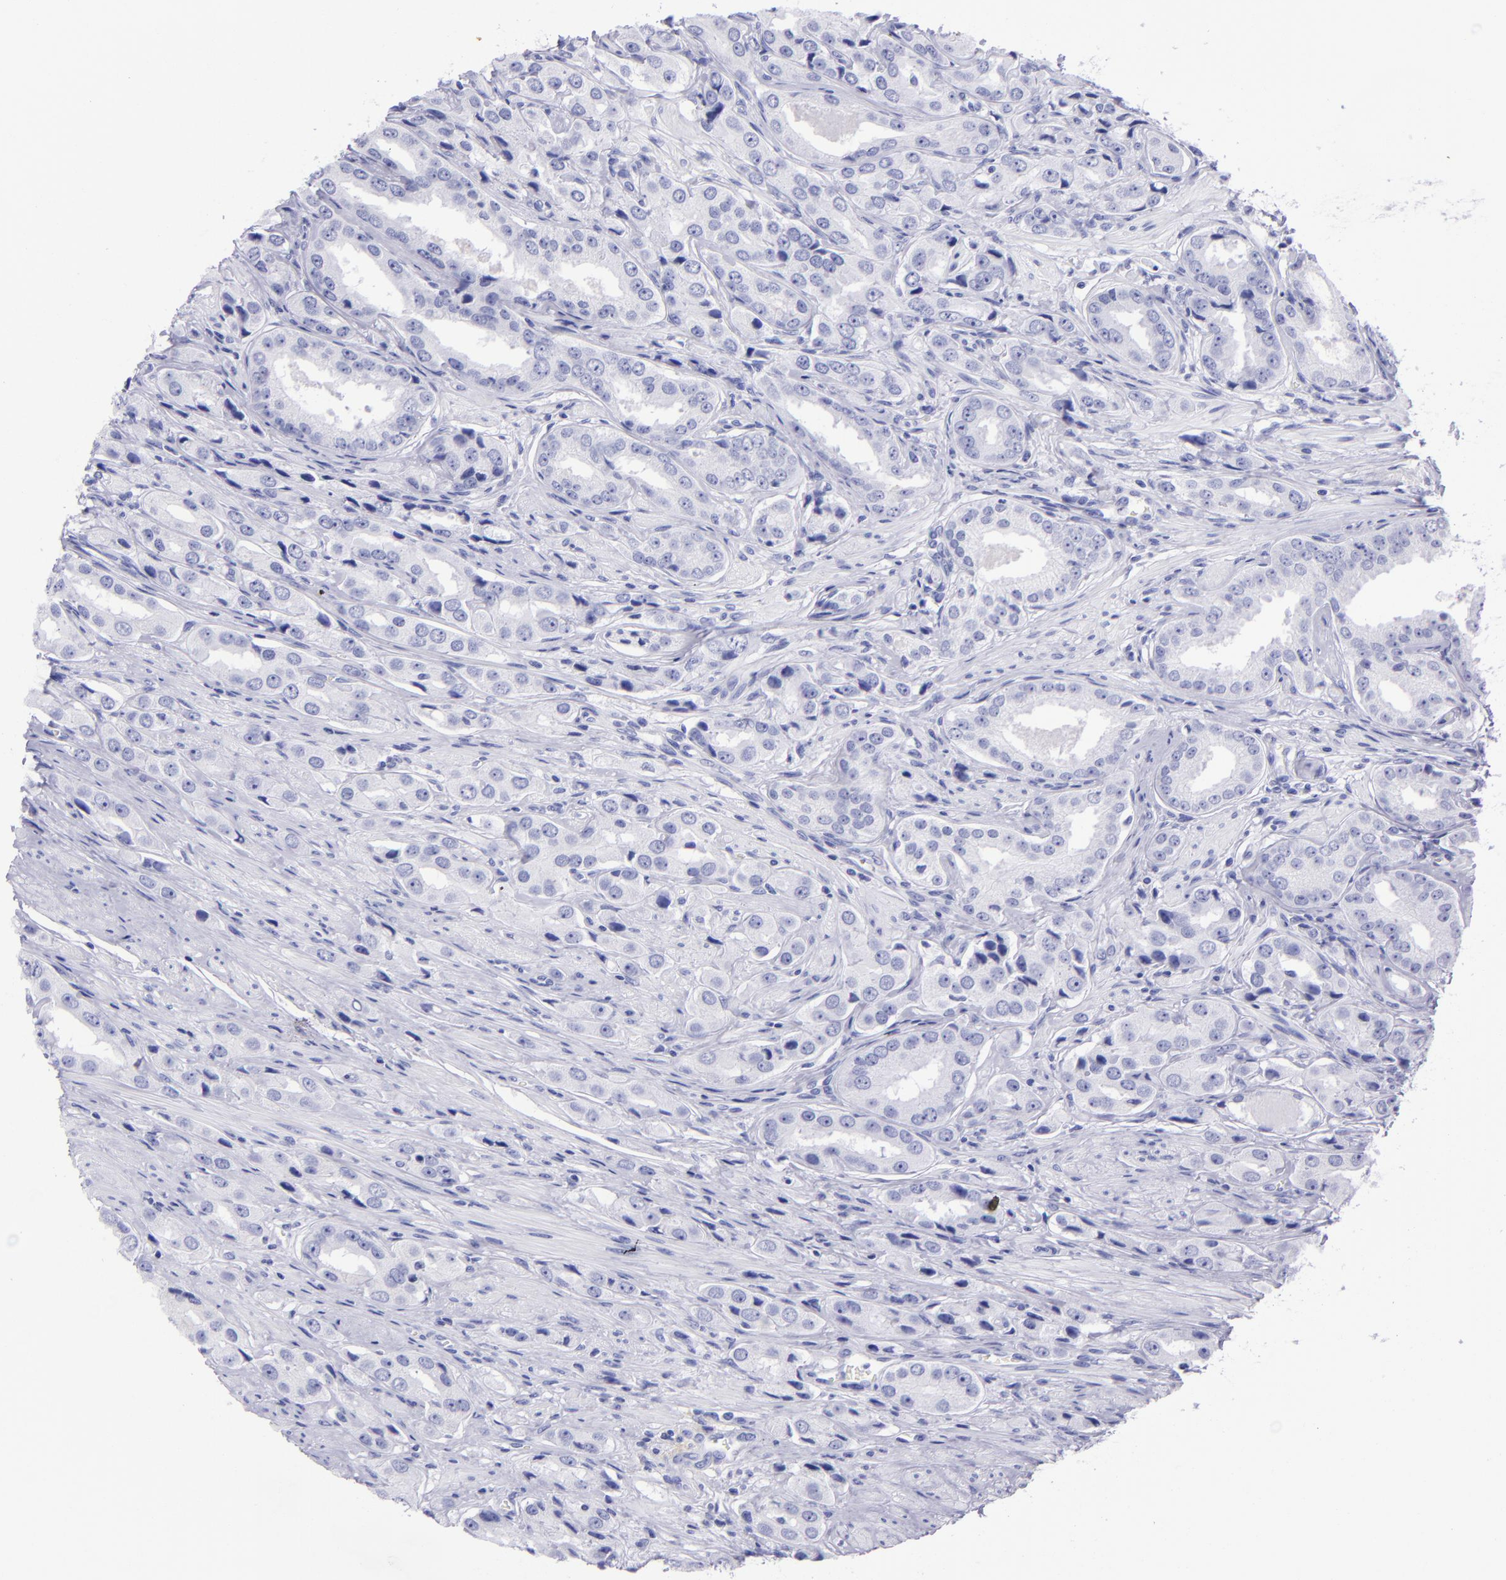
{"staining": {"intensity": "negative", "quantity": "none", "location": "none"}, "tissue": "prostate cancer", "cell_type": "Tumor cells", "image_type": "cancer", "snomed": [{"axis": "morphology", "description": "Adenocarcinoma, Medium grade"}, {"axis": "topography", "description": "Prostate"}], "caption": "IHC of human prostate adenocarcinoma (medium-grade) displays no staining in tumor cells. (DAB immunohistochemistry with hematoxylin counter stain).", "gene": "TYRP1", "patient": {"sex": "male", "age": 53}}